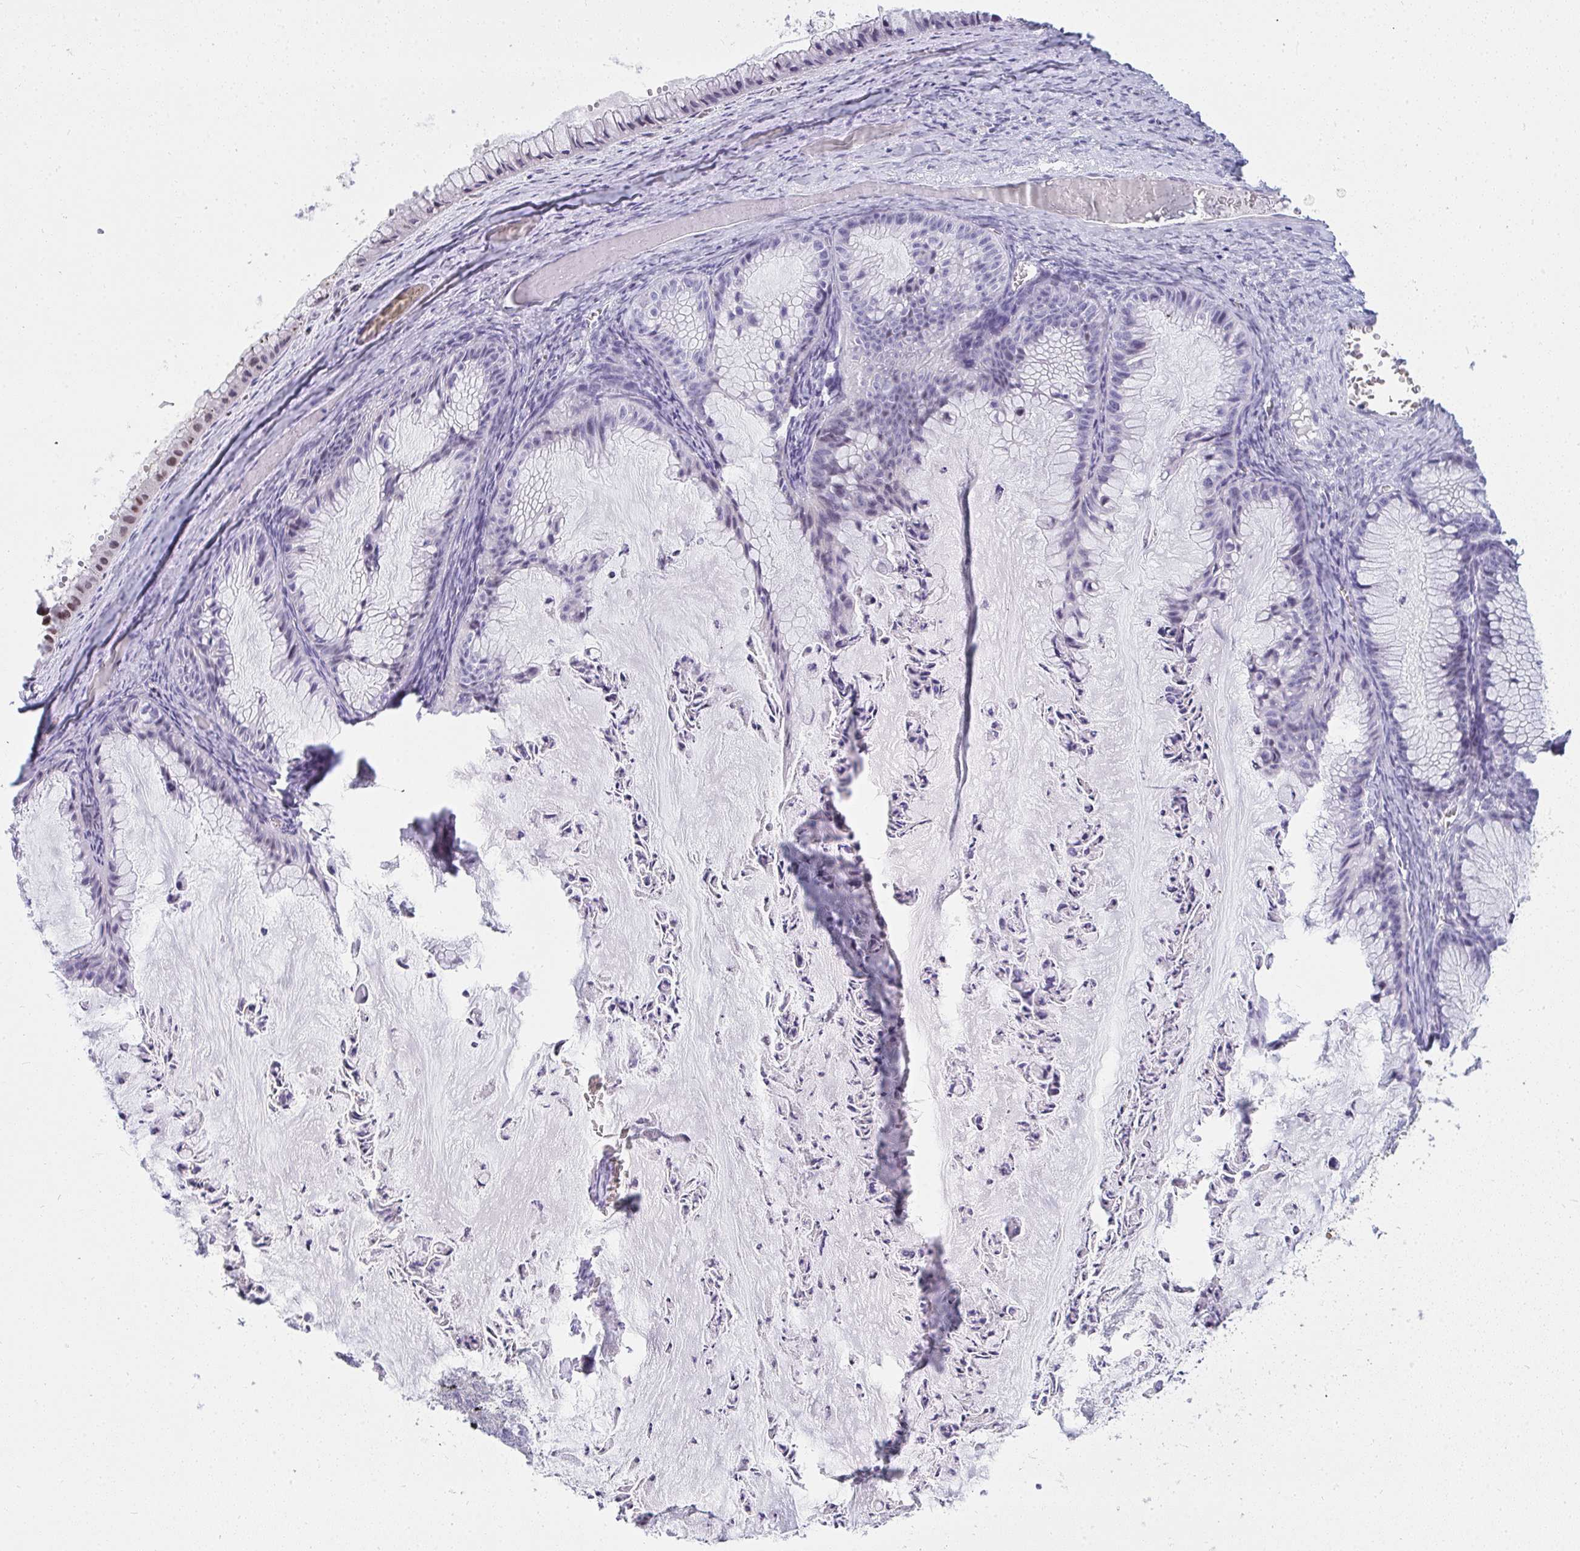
{"staining": {"intensity": "negative", "quantity": "none", "location": "none"}, "tissue": "ovarian cancer", "cell_type": "Tumor cells", "image_type": "cancer", "snomed": [{"axis": "morphology", "description": "Cystadenocarcinoma, mucinous, NOS"}, {"axis": "topography", "description": "Ovary"}], "caption": "DAB immunohistochemical staining of human ovarian cancer reveals no significant positivity in tumor cells.", "gene": "ZNF182", "patient": {"sex": "female", "age": 72}}